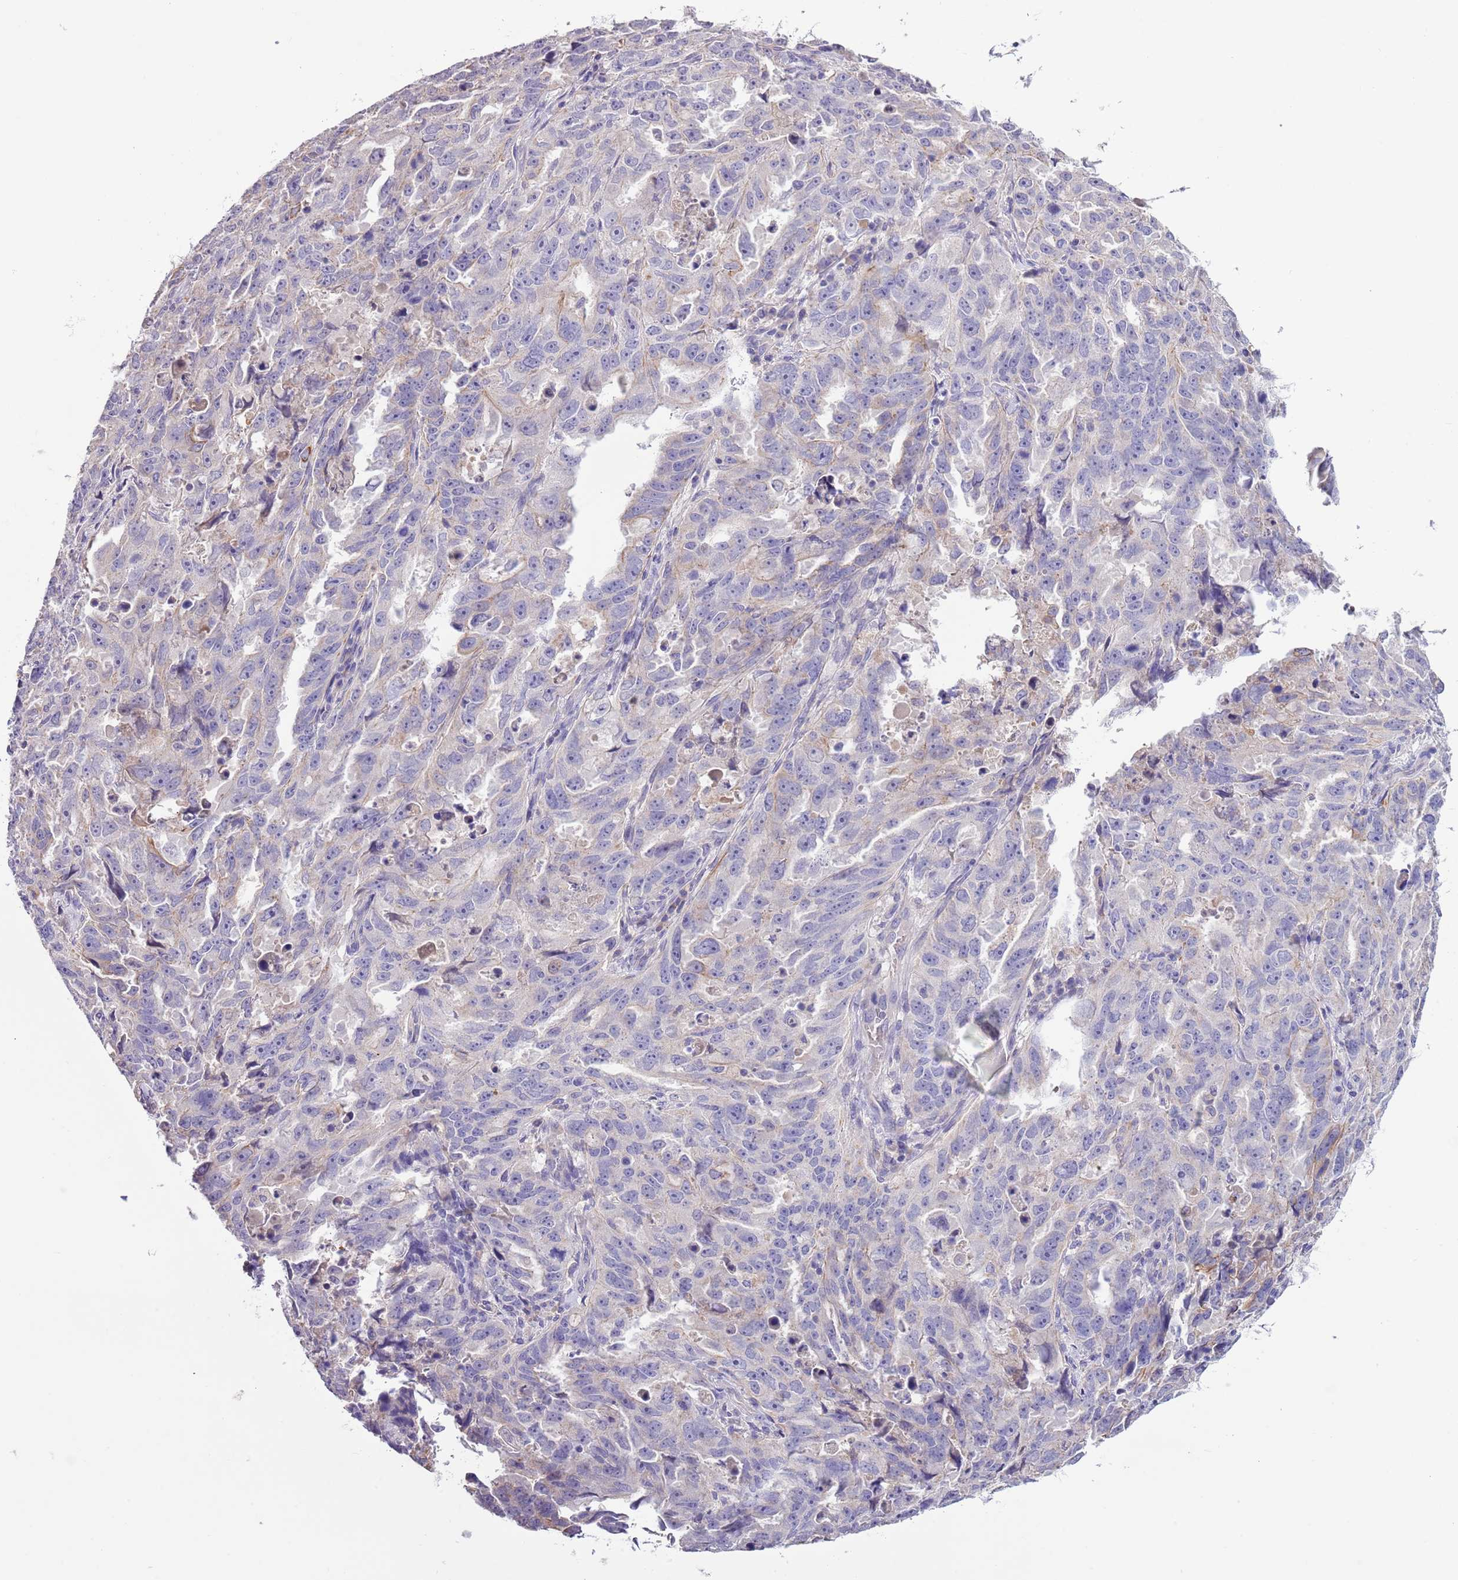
{"staining": {"intensity": "negative", "quantity": "none", "location": "none"}, "tissue": "endometrial cancer", "cell_type": "Tumor cells", "image_type": "cancer", "snomed": [{"axis": "morphology", "description": "Adenocarcinoma, NOS"}, {"axis": "topography", "description": "Endometrium"}], "caption": "The micrograph displays no significant staining in tumor cells of endometrial cancer (adenocarcinoma).", "gene": "HES3", "patient": {"sex": "female", "age": 65}}